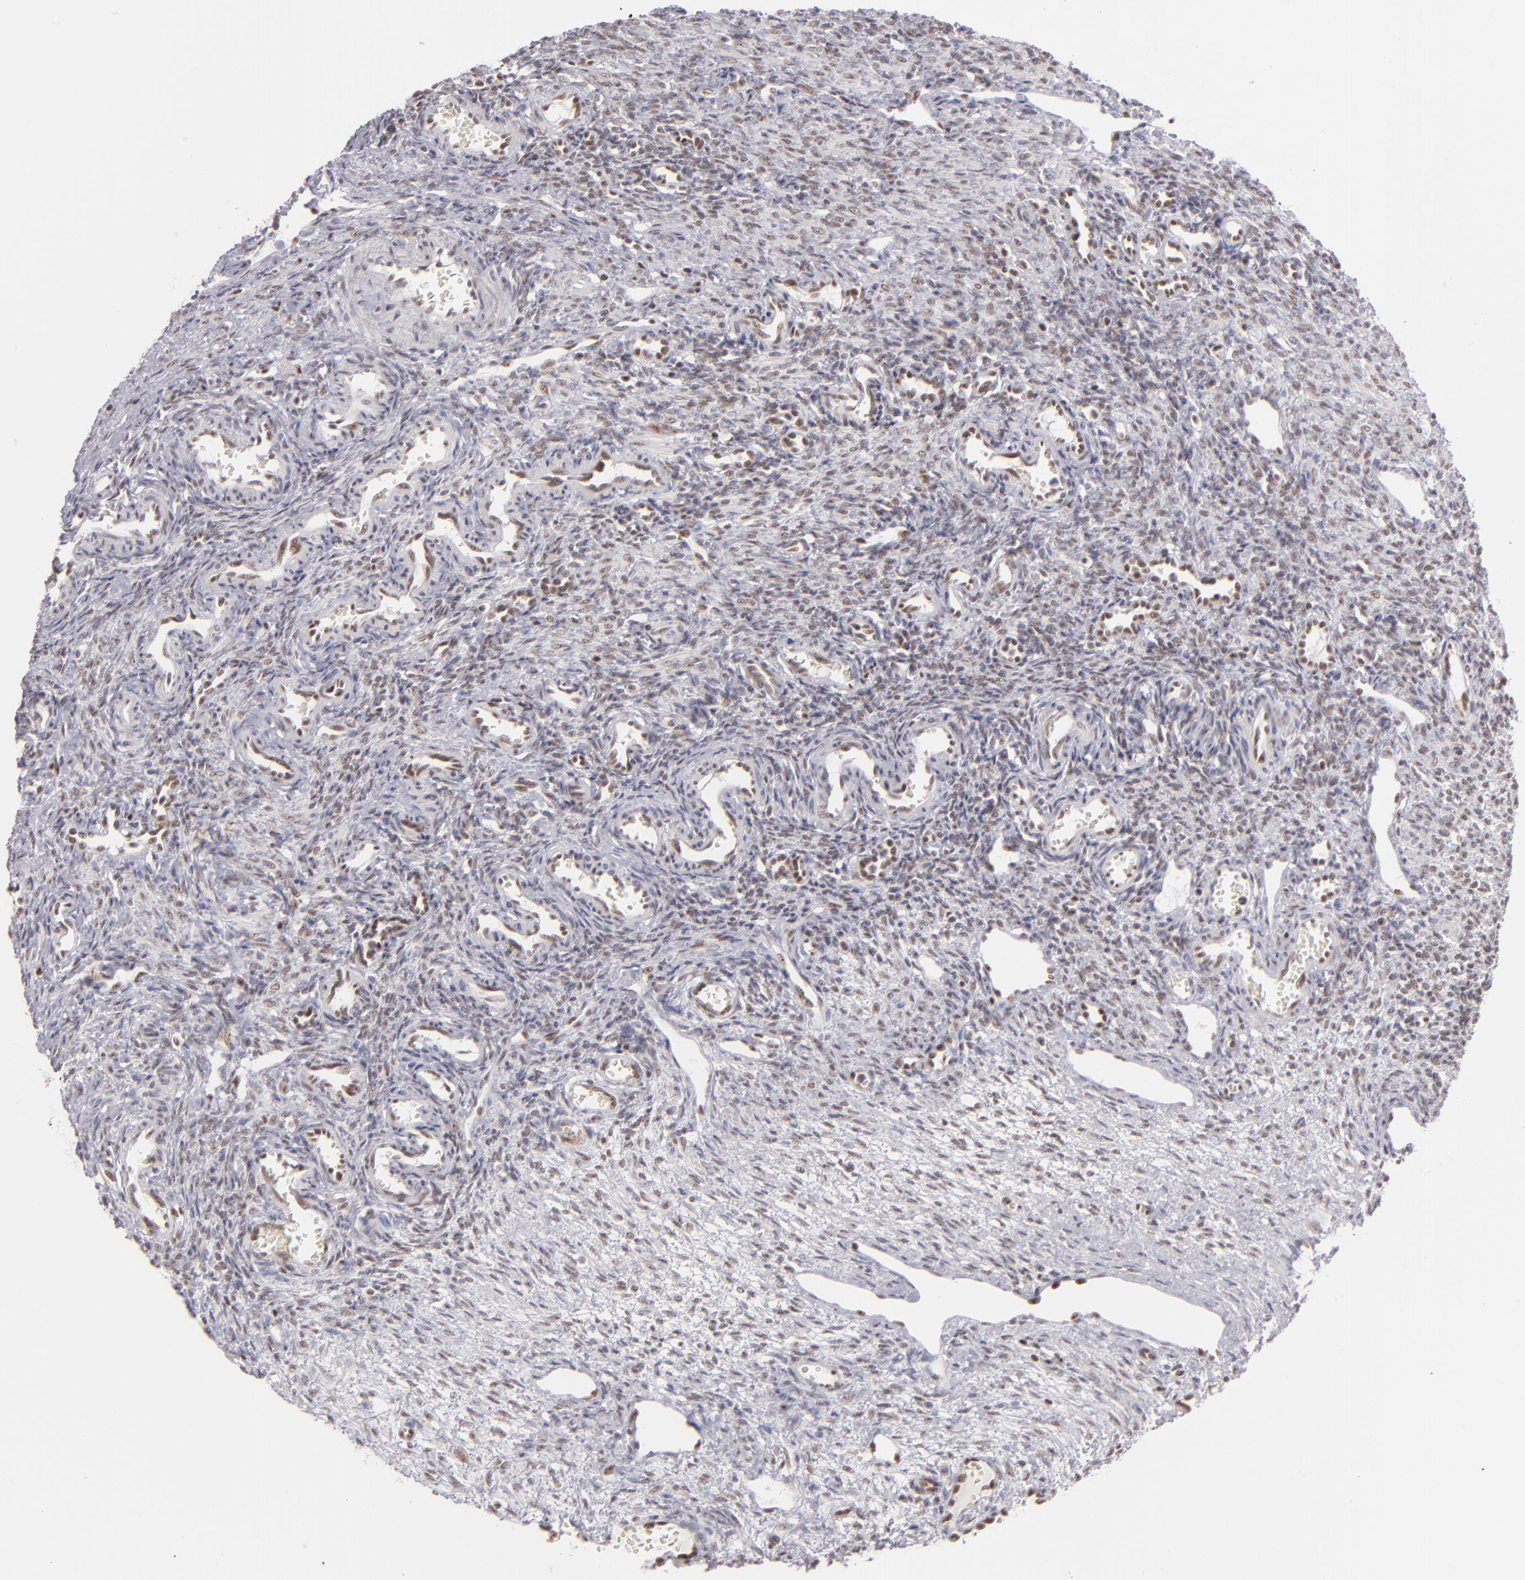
{"staining": {"intensity": "moderate", "quantity": ">75%", "location": "nuclear"}, "tissue": "ovary", "cell_type": "Follicle cells", "image_type": "normal", "snomed": [{"axis": "morphology", "description": "Normal tissue, NOS"}, {"axis": "topography", "description": "Ovary"}], "caption": "Immunohistochemical staining of benign ovary exhibits moderate nuclear protein staining in approximately >75% of follicle cells.", "gene": "DAXX", "patient": {"sex": "female", "age": 33}}